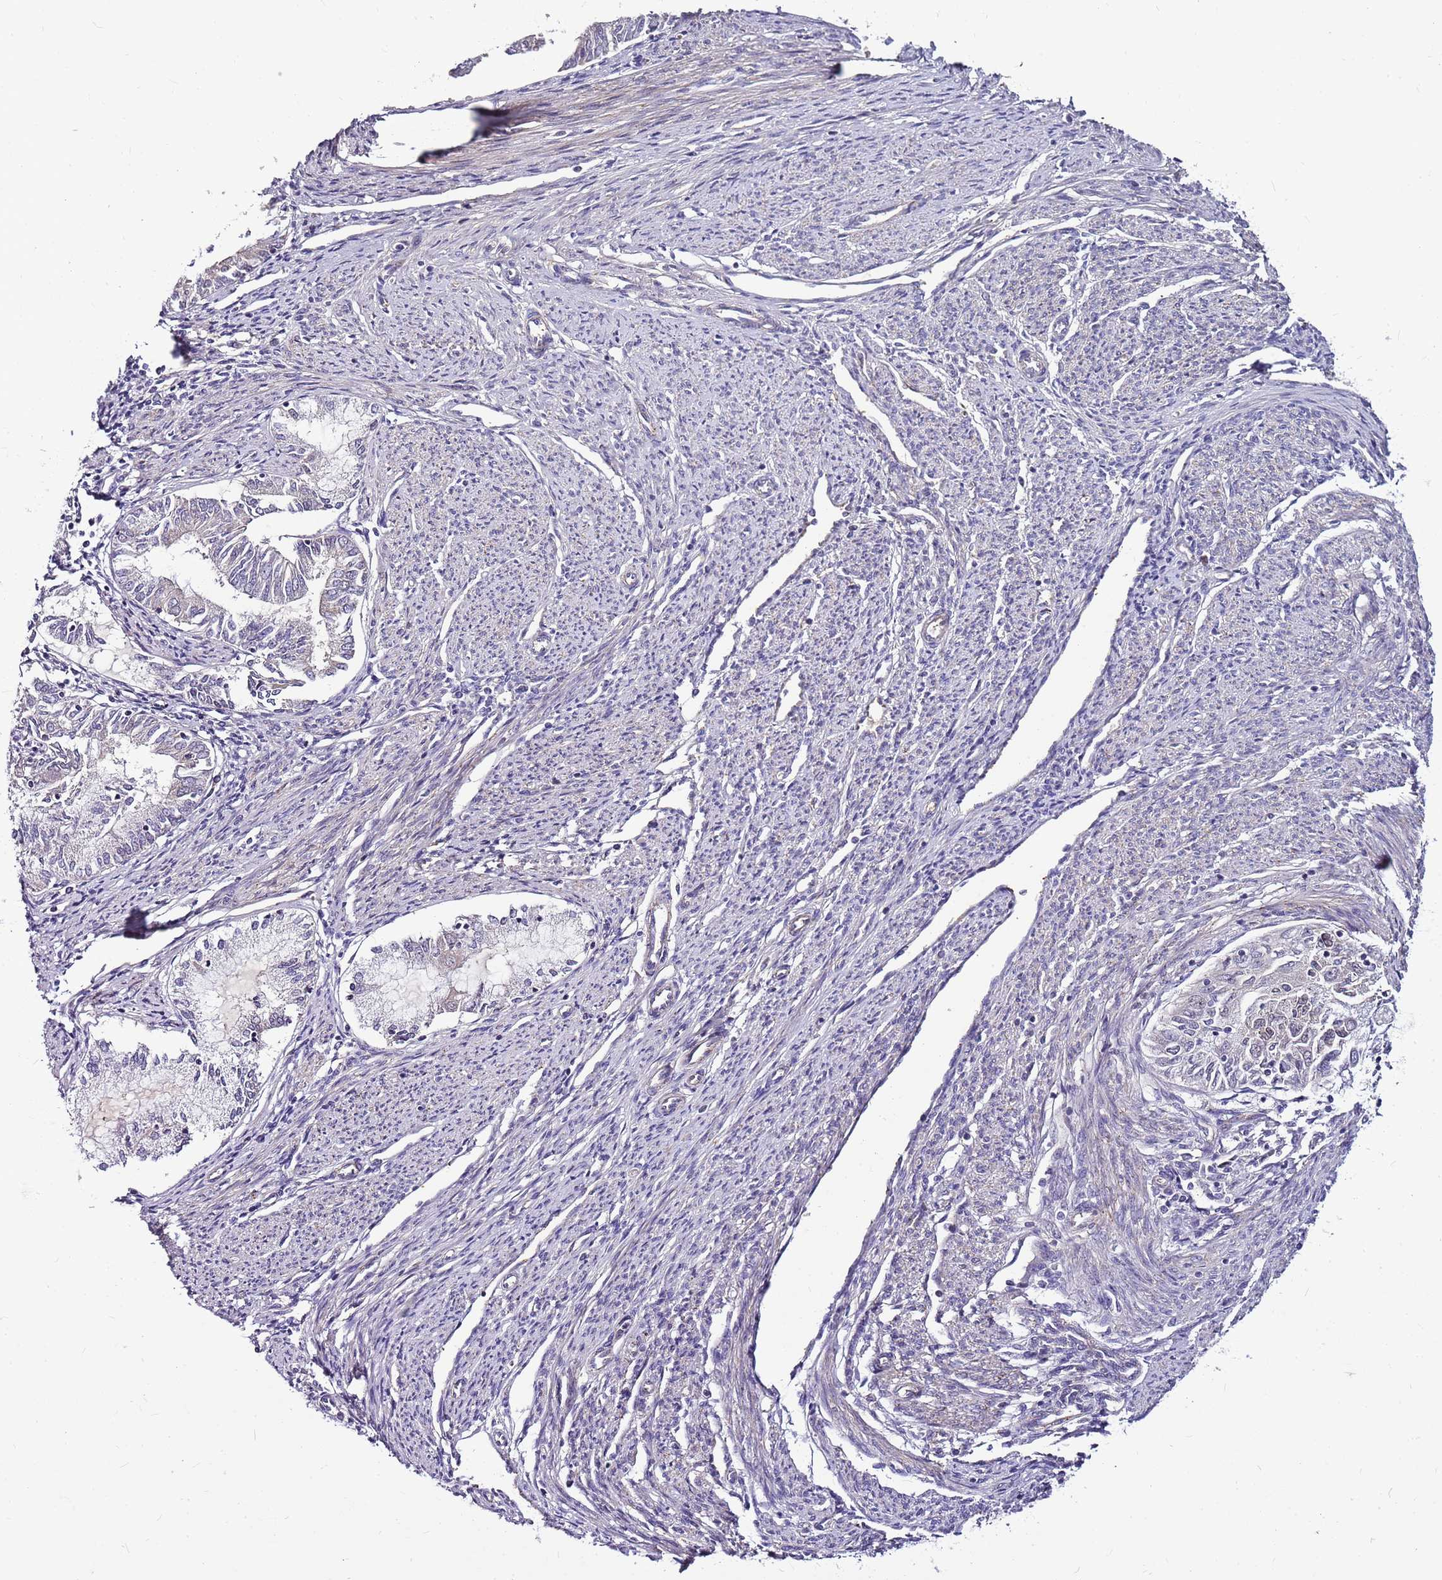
{"staining": {"intensity": "negative", "quantity": "none", "location": "none"}, "tissue": "endometrial cancer", "cell_type": "Tumor cells", "image_type": "cancer", "snomed": [{"axis": "morphology", "description": "Adenocarcinoma, NOS"}, {"axis": "topography", "description": "Endometrium"}], "caption": "The image displays no staining of tumor cells in endometrial cancer. (DAB (3,3'-diaminobenzidine) immunohistochemistry visualized using brightfield microscopy, high magnification).", "gene": "POLE3", "patient": {"sex": "female", "age": 79}}